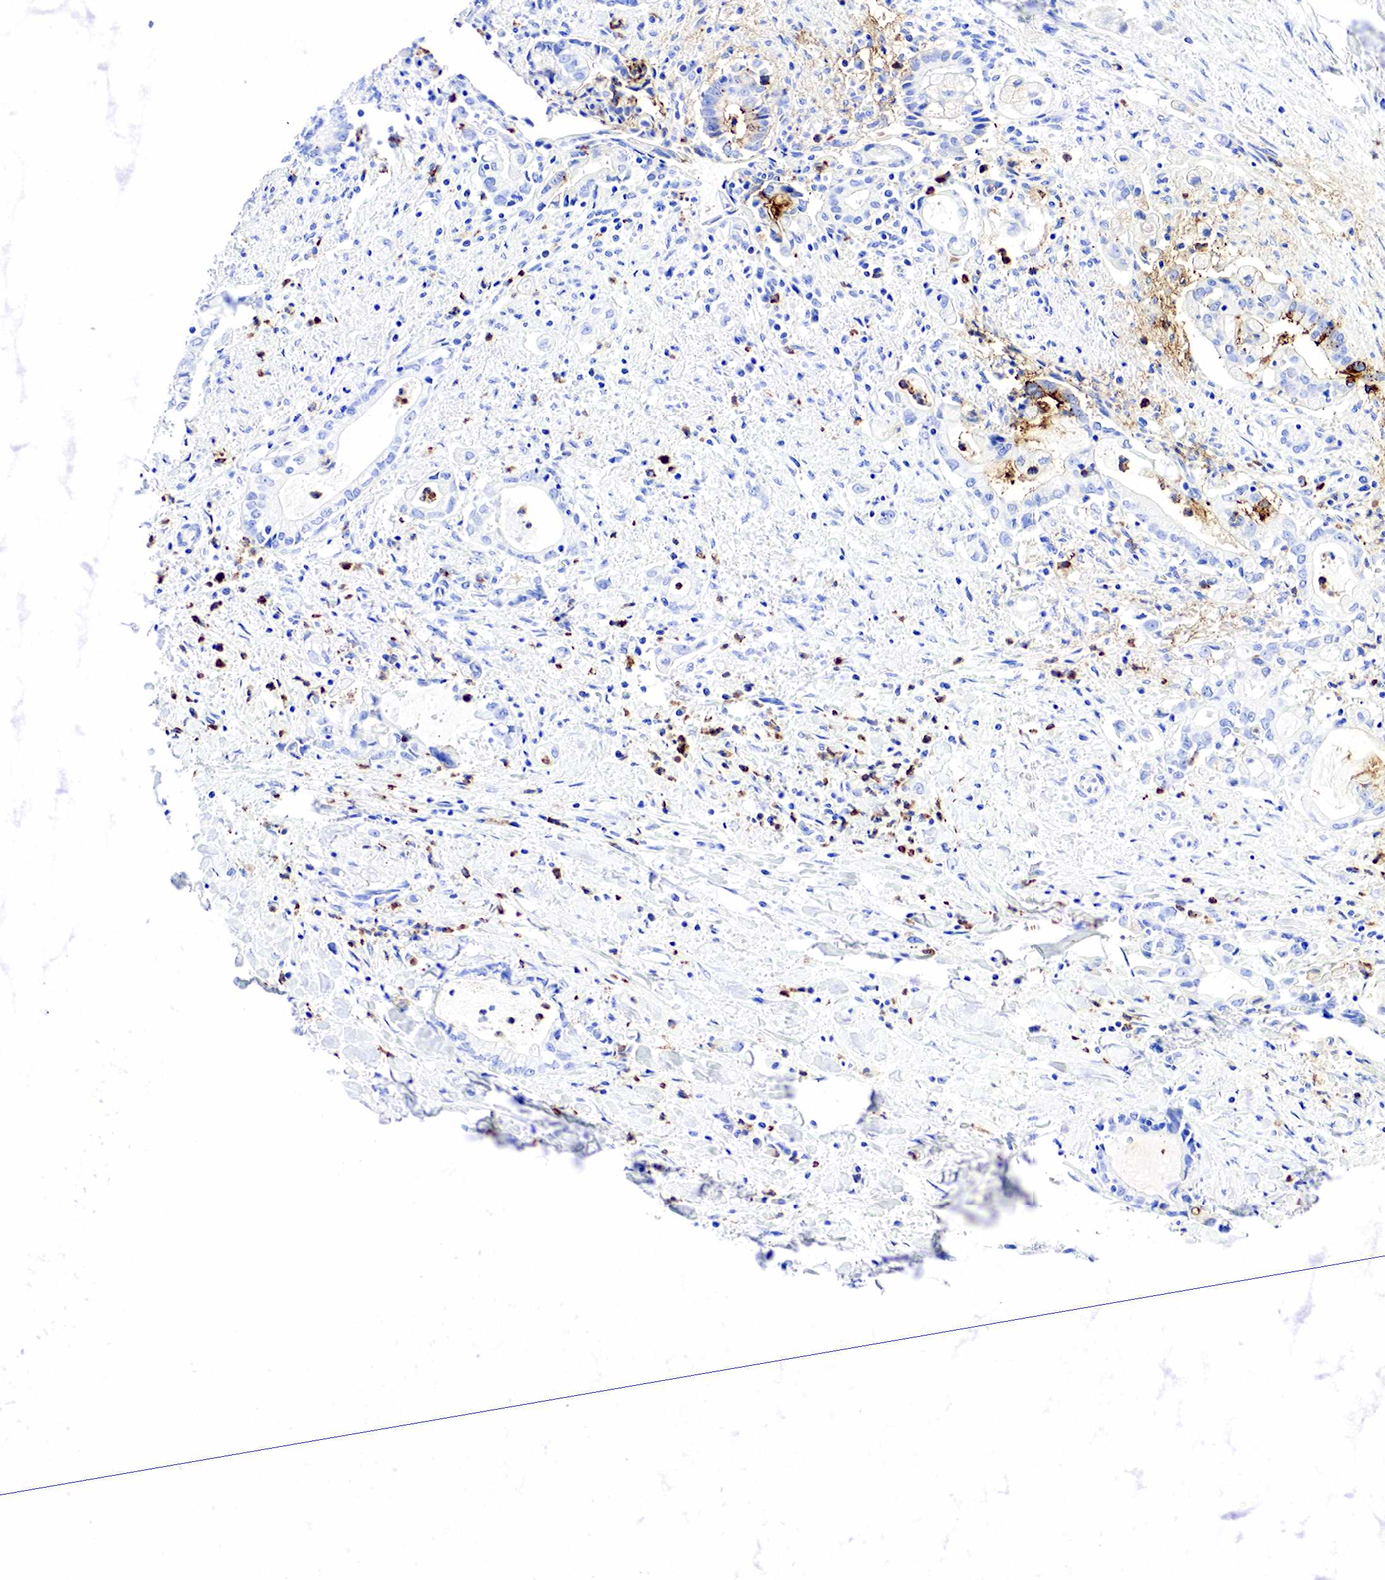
{"staining": {"intensity": "moderate", "quantity": "<25%", "location": "cytoplasmic/membranous"}, "tissue": "liver cancer", "cell_type": "Tumor cells", "image_type": "cancer", "snomed": [{"axis": "morphology", "description": "Cholangiocarcinoma"}, {"axis": "topography", "description": "Liver"}], "caption": "Immunohistochemical staining of human liver cholangiocarcinoma shows moderate cytoplasmic/membranous protein positivity in approximately <25% of tumor cells.", "gene": "FUT4", "patient": {"sex": "male", "age": 57}}